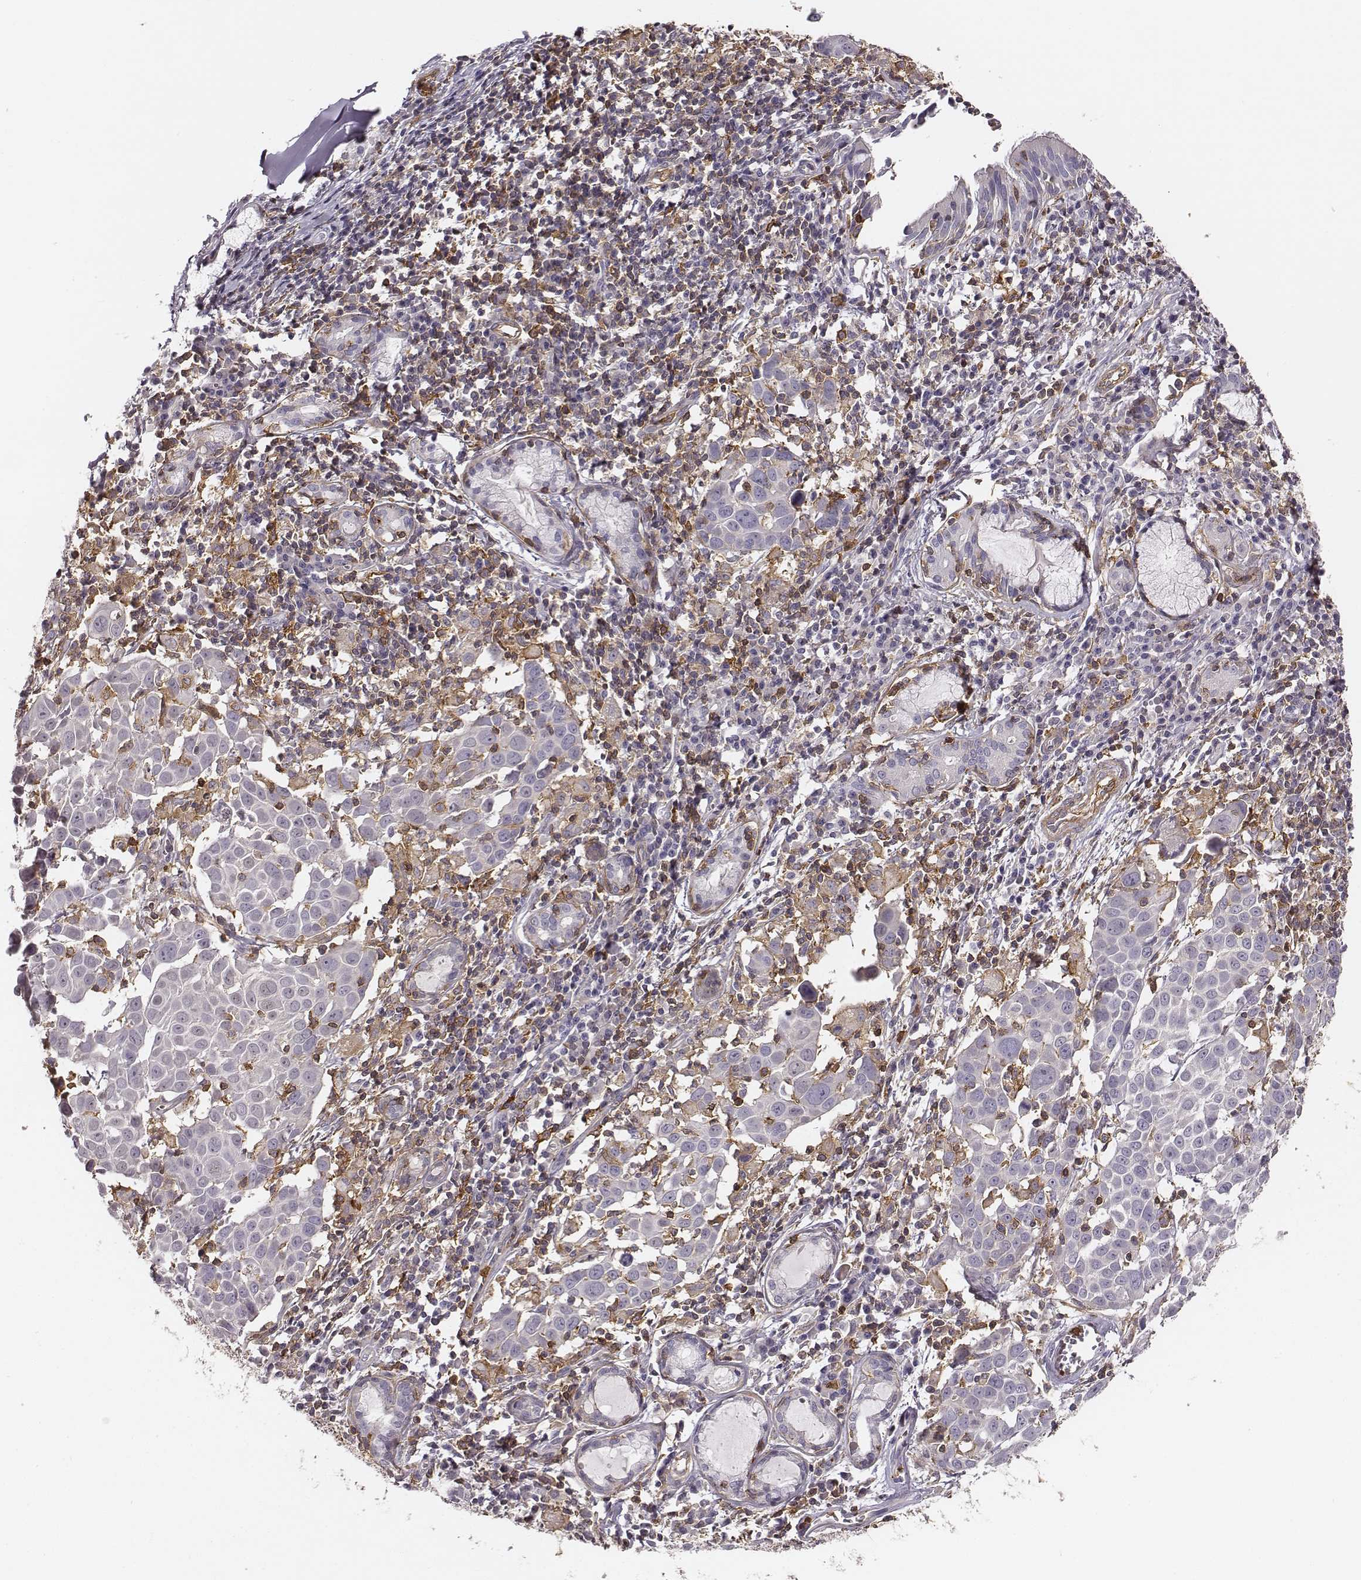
{"staining": {"intensity": "negative", "quantity": "none", "location": "none"}, "tissue": "lung cancer", "cell_type": "Tumor cells", "image_type": "cancer", "snomed": [{"axis": "morphology", "description": "Squamous cell carcinoma, NOS"}, {"axis": "topography", "description": "Lung"}], "caption": "DAB immunohistochemical staining of squamous cell carcinoma (lung) demonstrates no significant positivity in tumor cells.", "gene": "ZYX", "patient": {"sex": "male", "age": 57}}